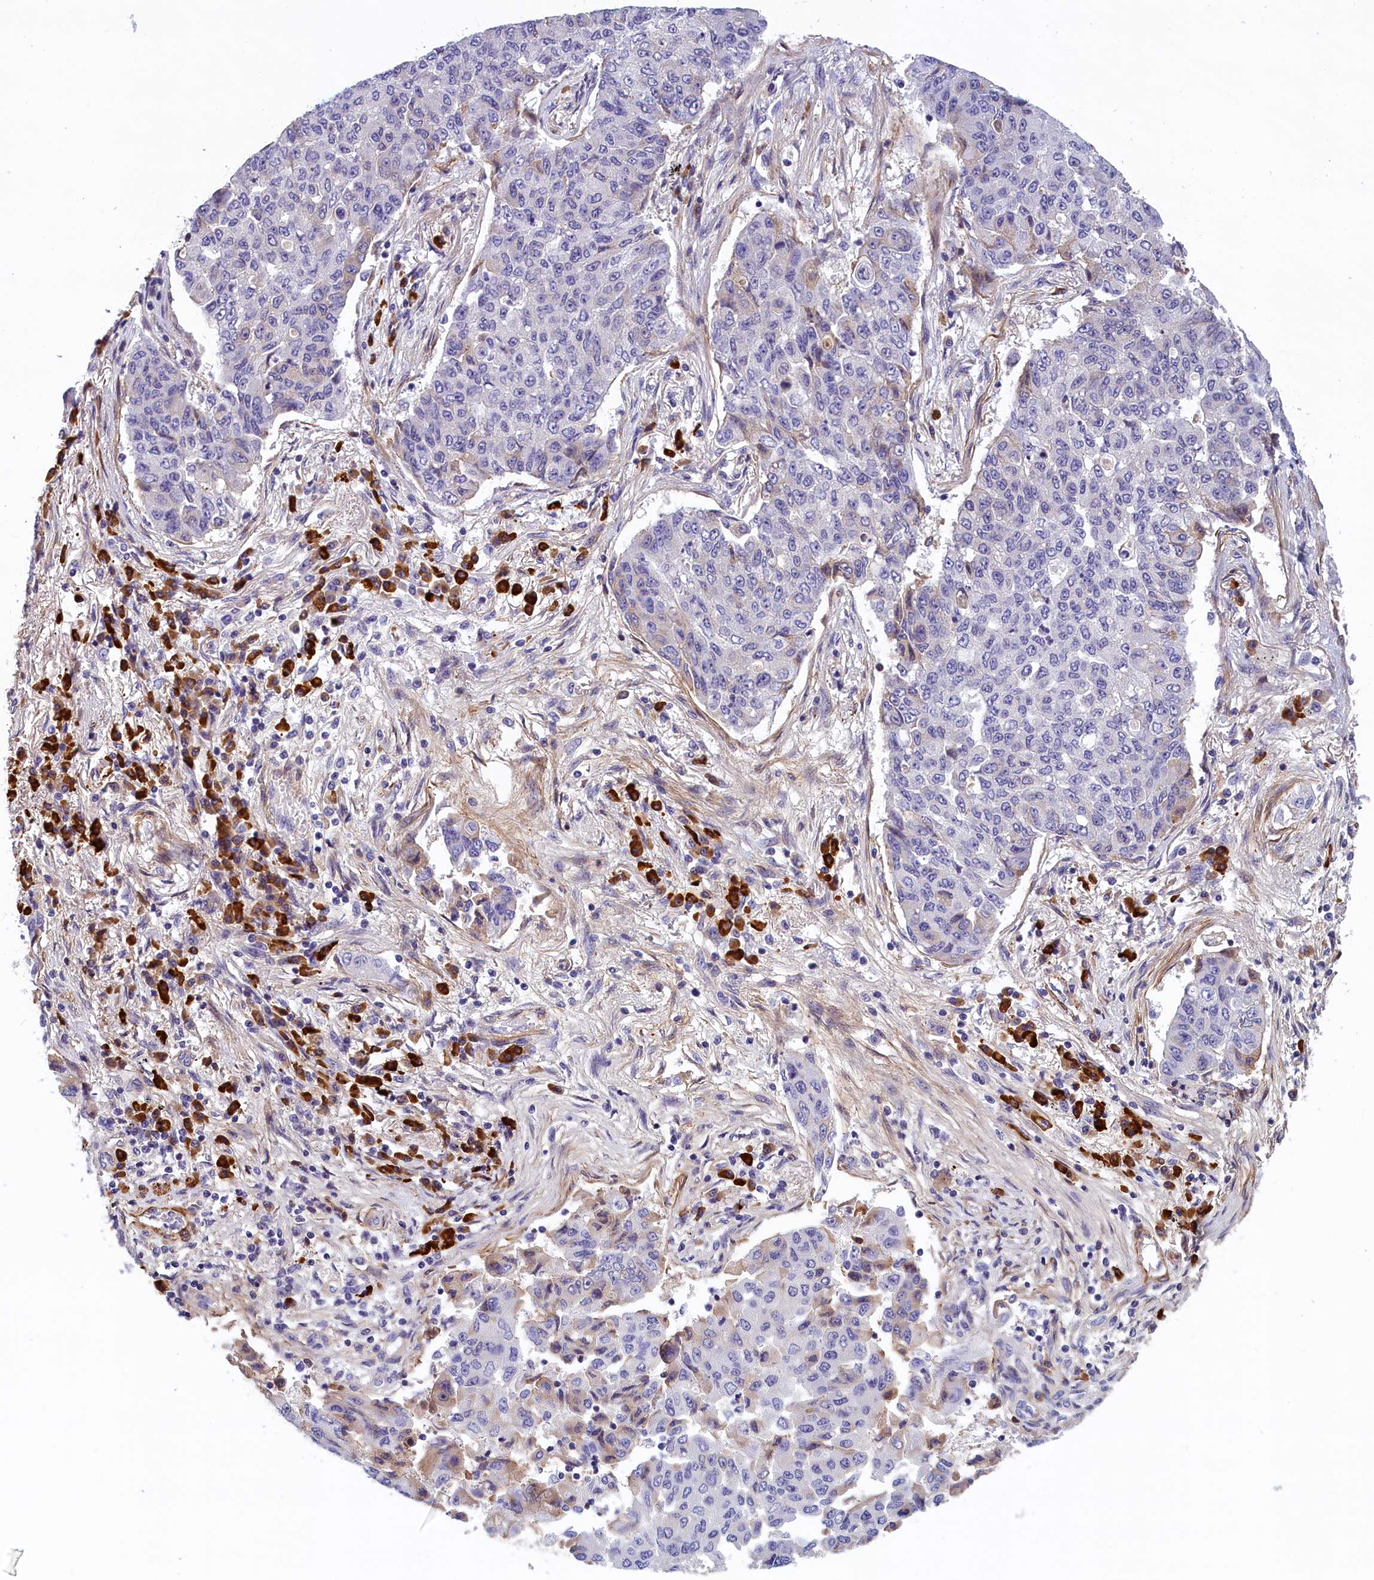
{"staining": {"intensity": "negative", "quantity": "none", "location": "none"}, "tissue": "lung cancer", "cell_type": "Tumor cells", "image_type": "cancer", "snomed": [{"axis": "morphology", "description": "Squamous cell carcinoma, NOS"}, {"axis": "topography", "description": "Lung"}], "caption": "This is an IHC micrograph of lung squamous cell carcinoma. There is no positivity in tumor cells.", "gene": "BCL2L13", "patient": {"sex": "male", "age": 74}}